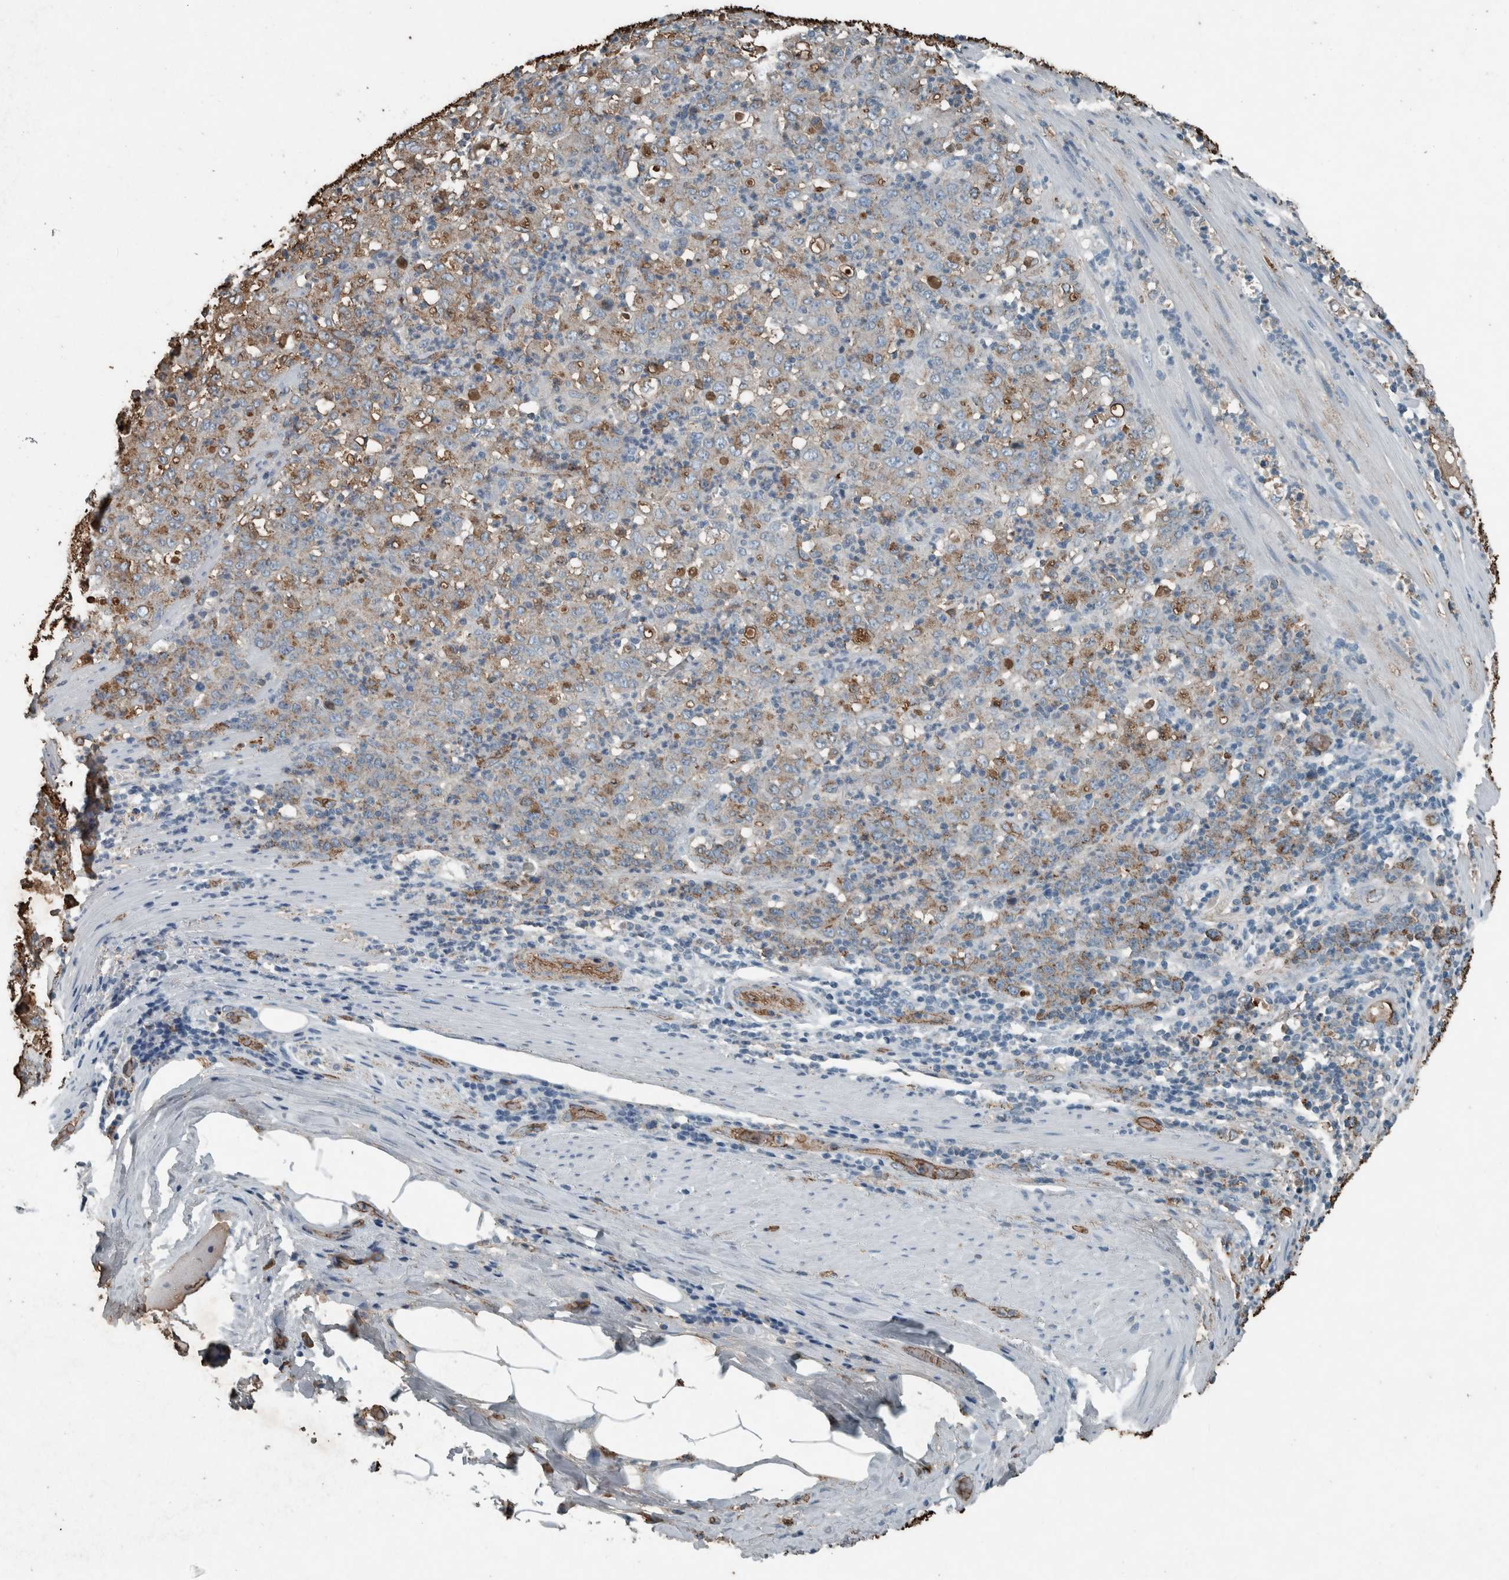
{"staining": {"intensity": "weak", "quantity": "25%-75%", "location": "cytoplasmic/membranous"}, "tissue": "stomach cancer", "cell_type": "Tumor cells", "image_type": "cancer", "snomed": [{"axis": "morphology", "description": "Adenocarcinoma, NOS"}, {"axis": "topography", "description": "Stomach, lower"}], "caption": "Immunohistochemical staining of human stomach adenocarcinoma exhibits weak cytoplasmic/membranous protein positivity in approximately 25%-75% of tumor cells. The protein is shown in brown color, while the nuclei are stained blue.", "gene": "LBP", "patient": {"sex": "female", "age": 71}}